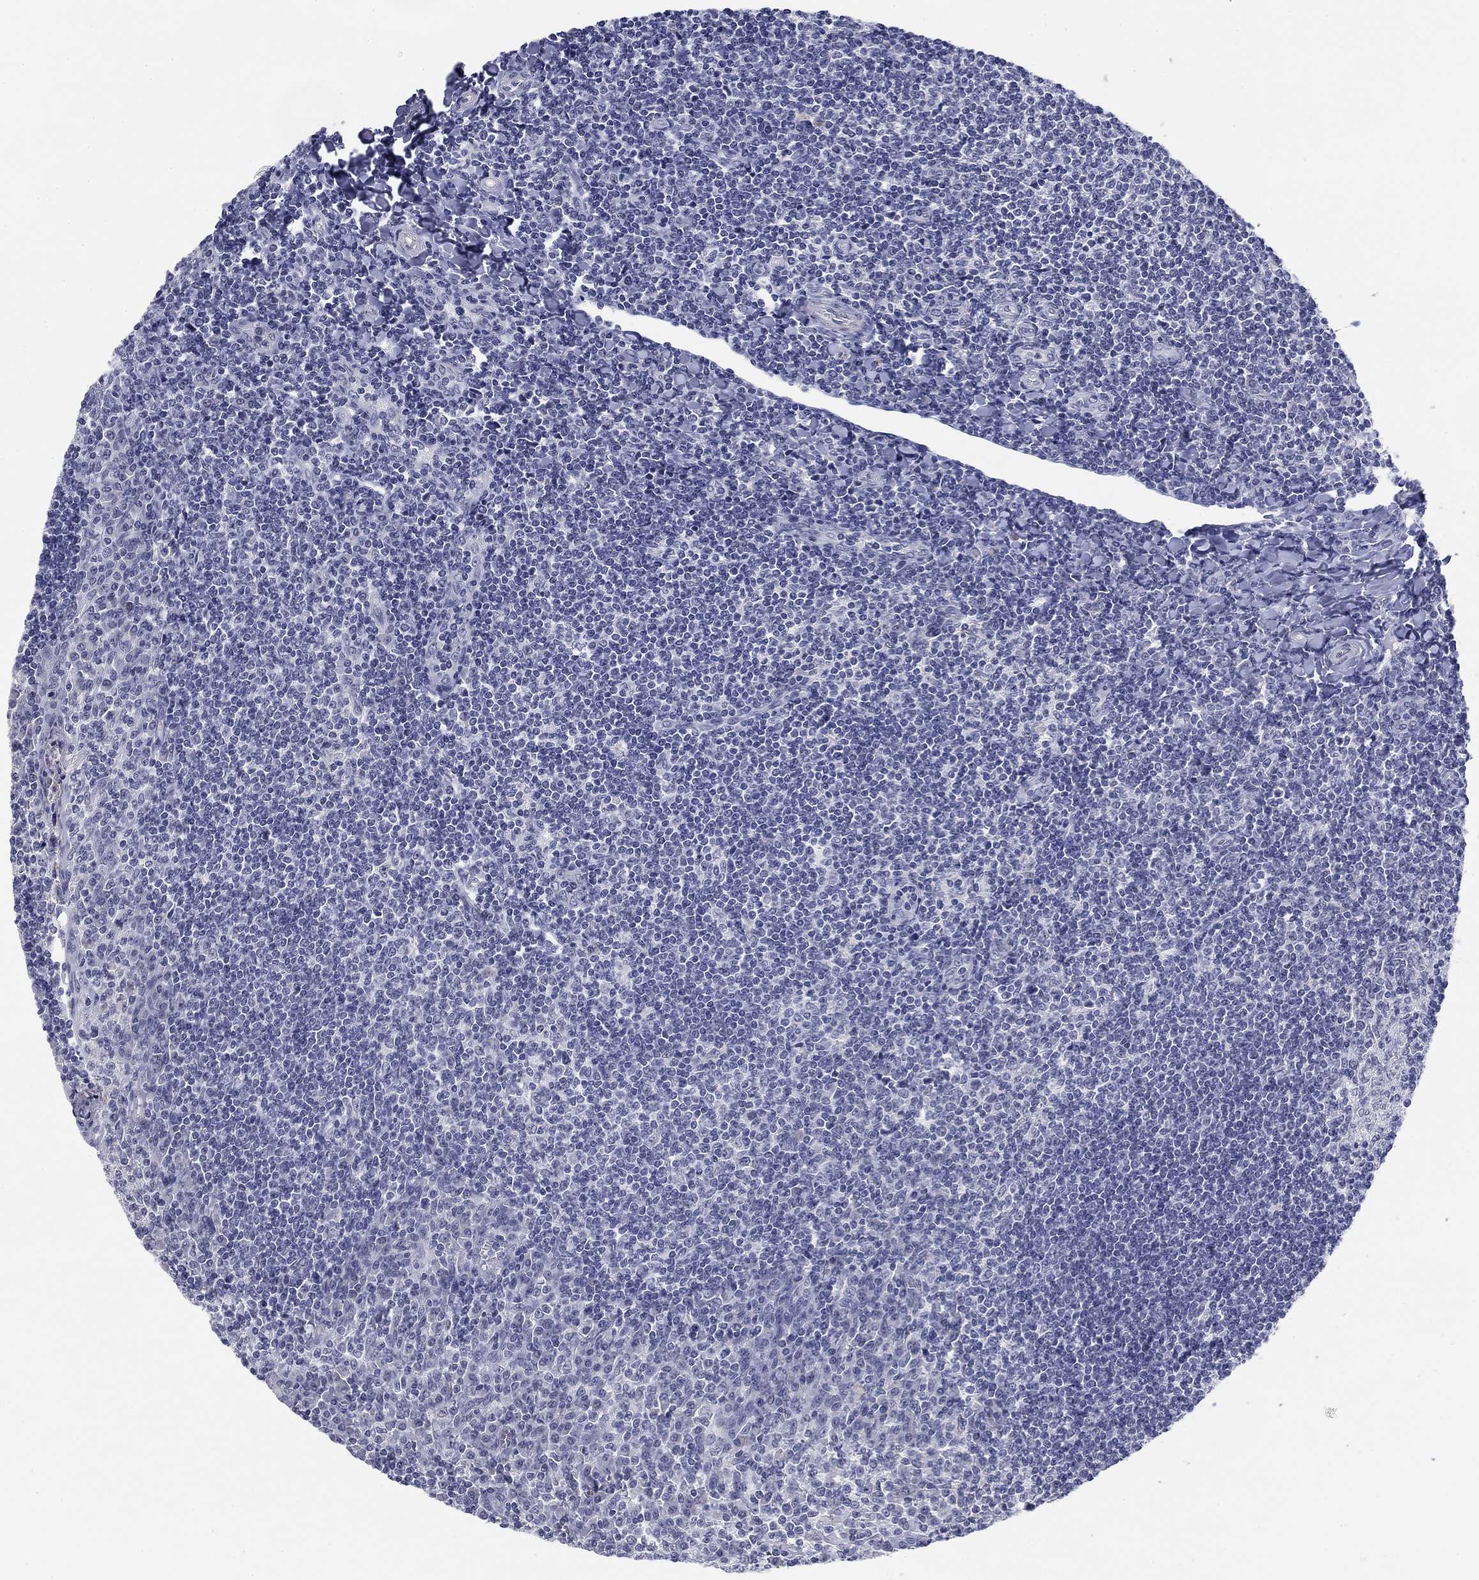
{"staining": {"intensity": "negative", "quantity": "none", "location": "none"}, "tissue": "tonsil", "cell_type": "Germinal center cells", "image_type": "normal", "snomed": [{"axis": "morphology", "description": "Normal tissue, NOS"}, {"axis": "topography", "description": "Tonsil"}], "caption": "A micrograph of tonsil stained for a protein shows no brown staining in germinal center cells. (DAB (3,3'-diaminobenzidine) immunohistochemistry (IHC) with hematoxylin counter stain).", "gene": "PRPH", "patient": {"sex": "female", "age": 12}}